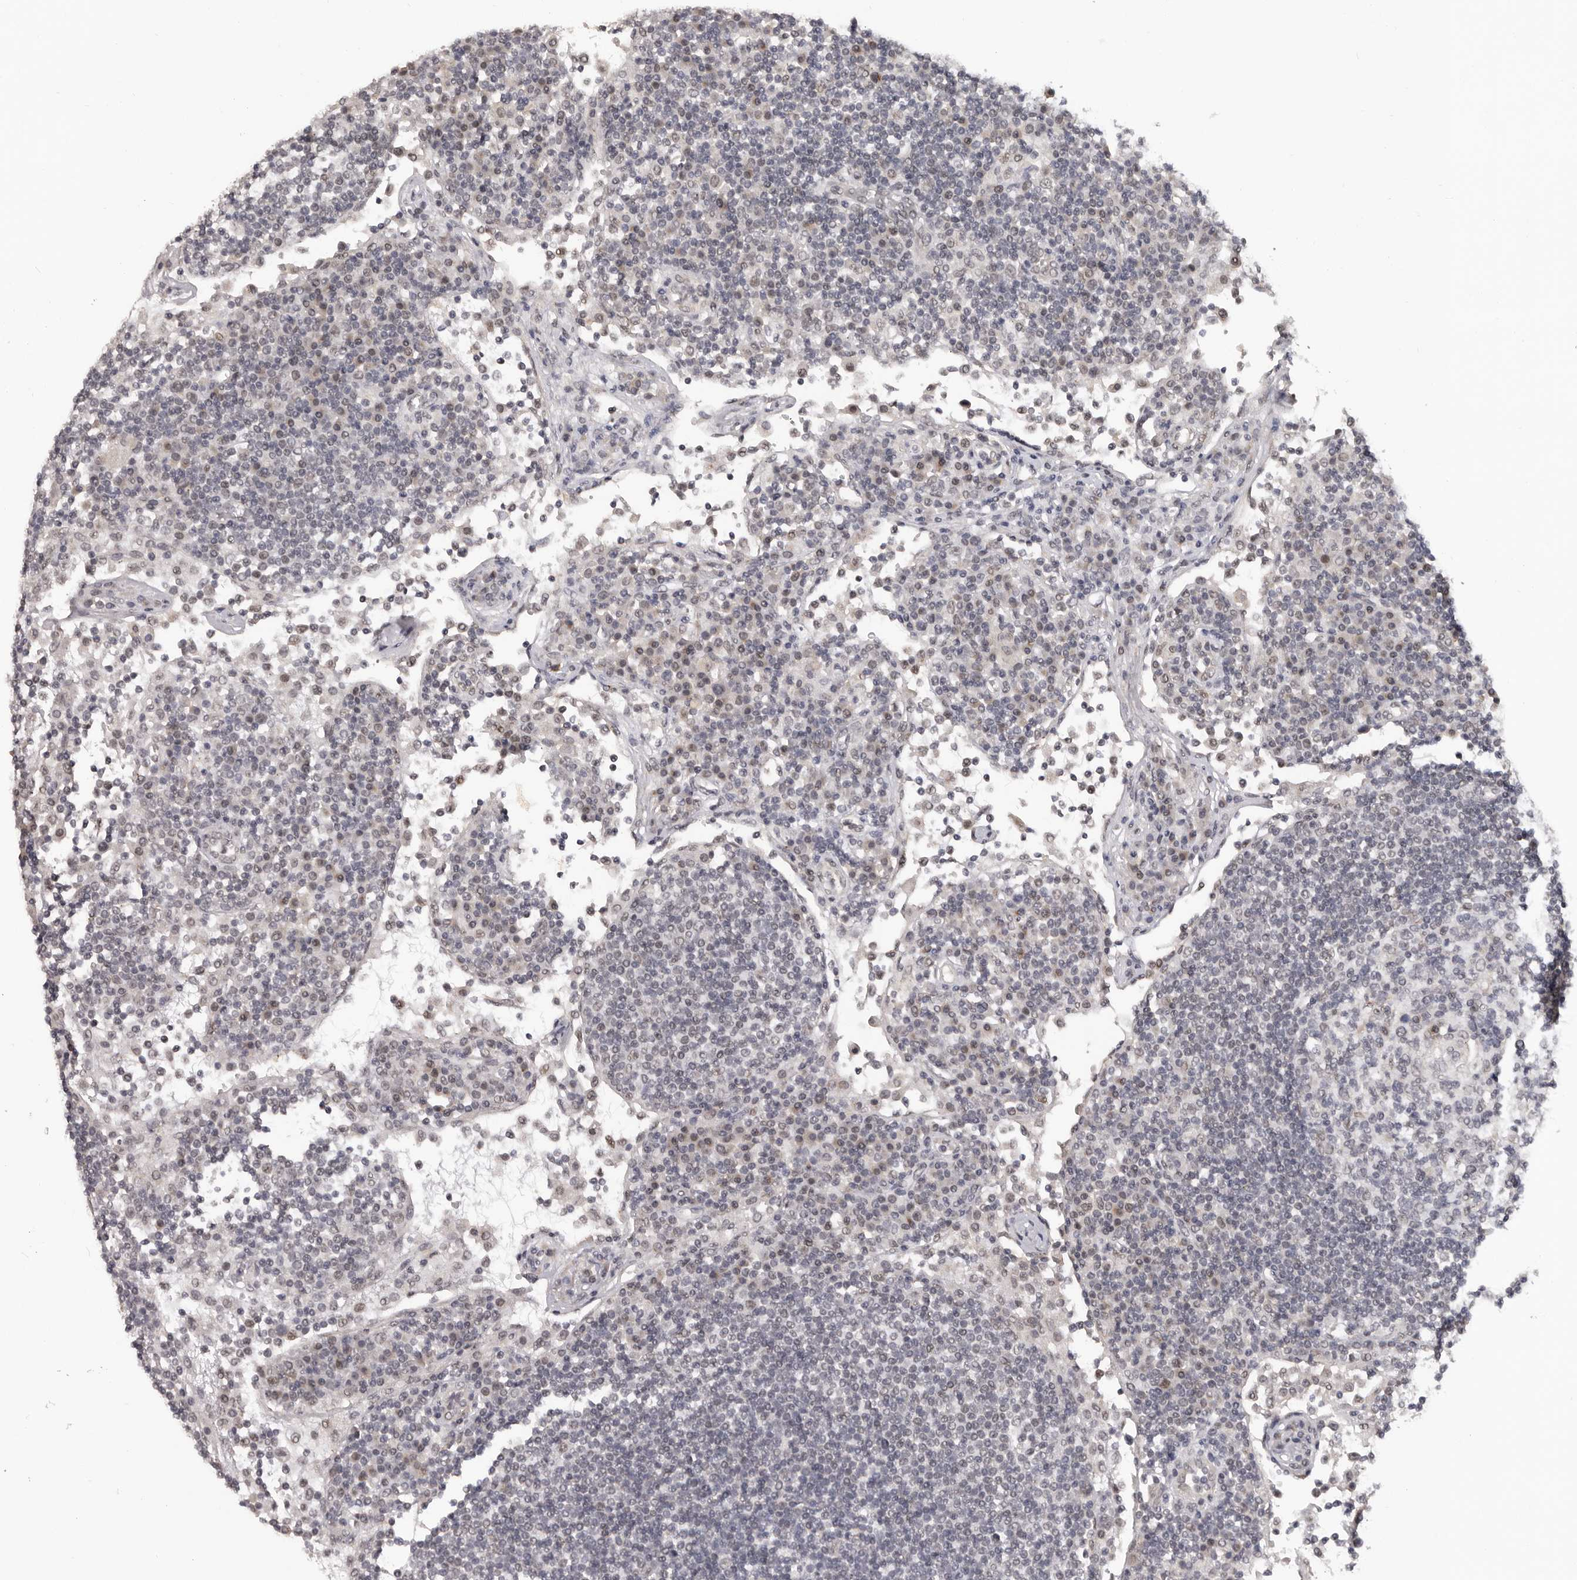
{"staining": {"intensity": "negative", "quantity": "none", "location": "none"}, "tissue": "lymph node", "cell_type": "Germinal center cells", "image_type": "normal", "snomed": [{"axis": "morphology", "description": "Normal tissue, NOS"}, {"axis": "topography", "description": "Lymph node"}], "caption": "Human lymph node stained for a protein using immunohistochemistry reveals no expression in germinal center cells.", "gene": "SRCAP", "patient": {"sex": "female", "age": 53}}